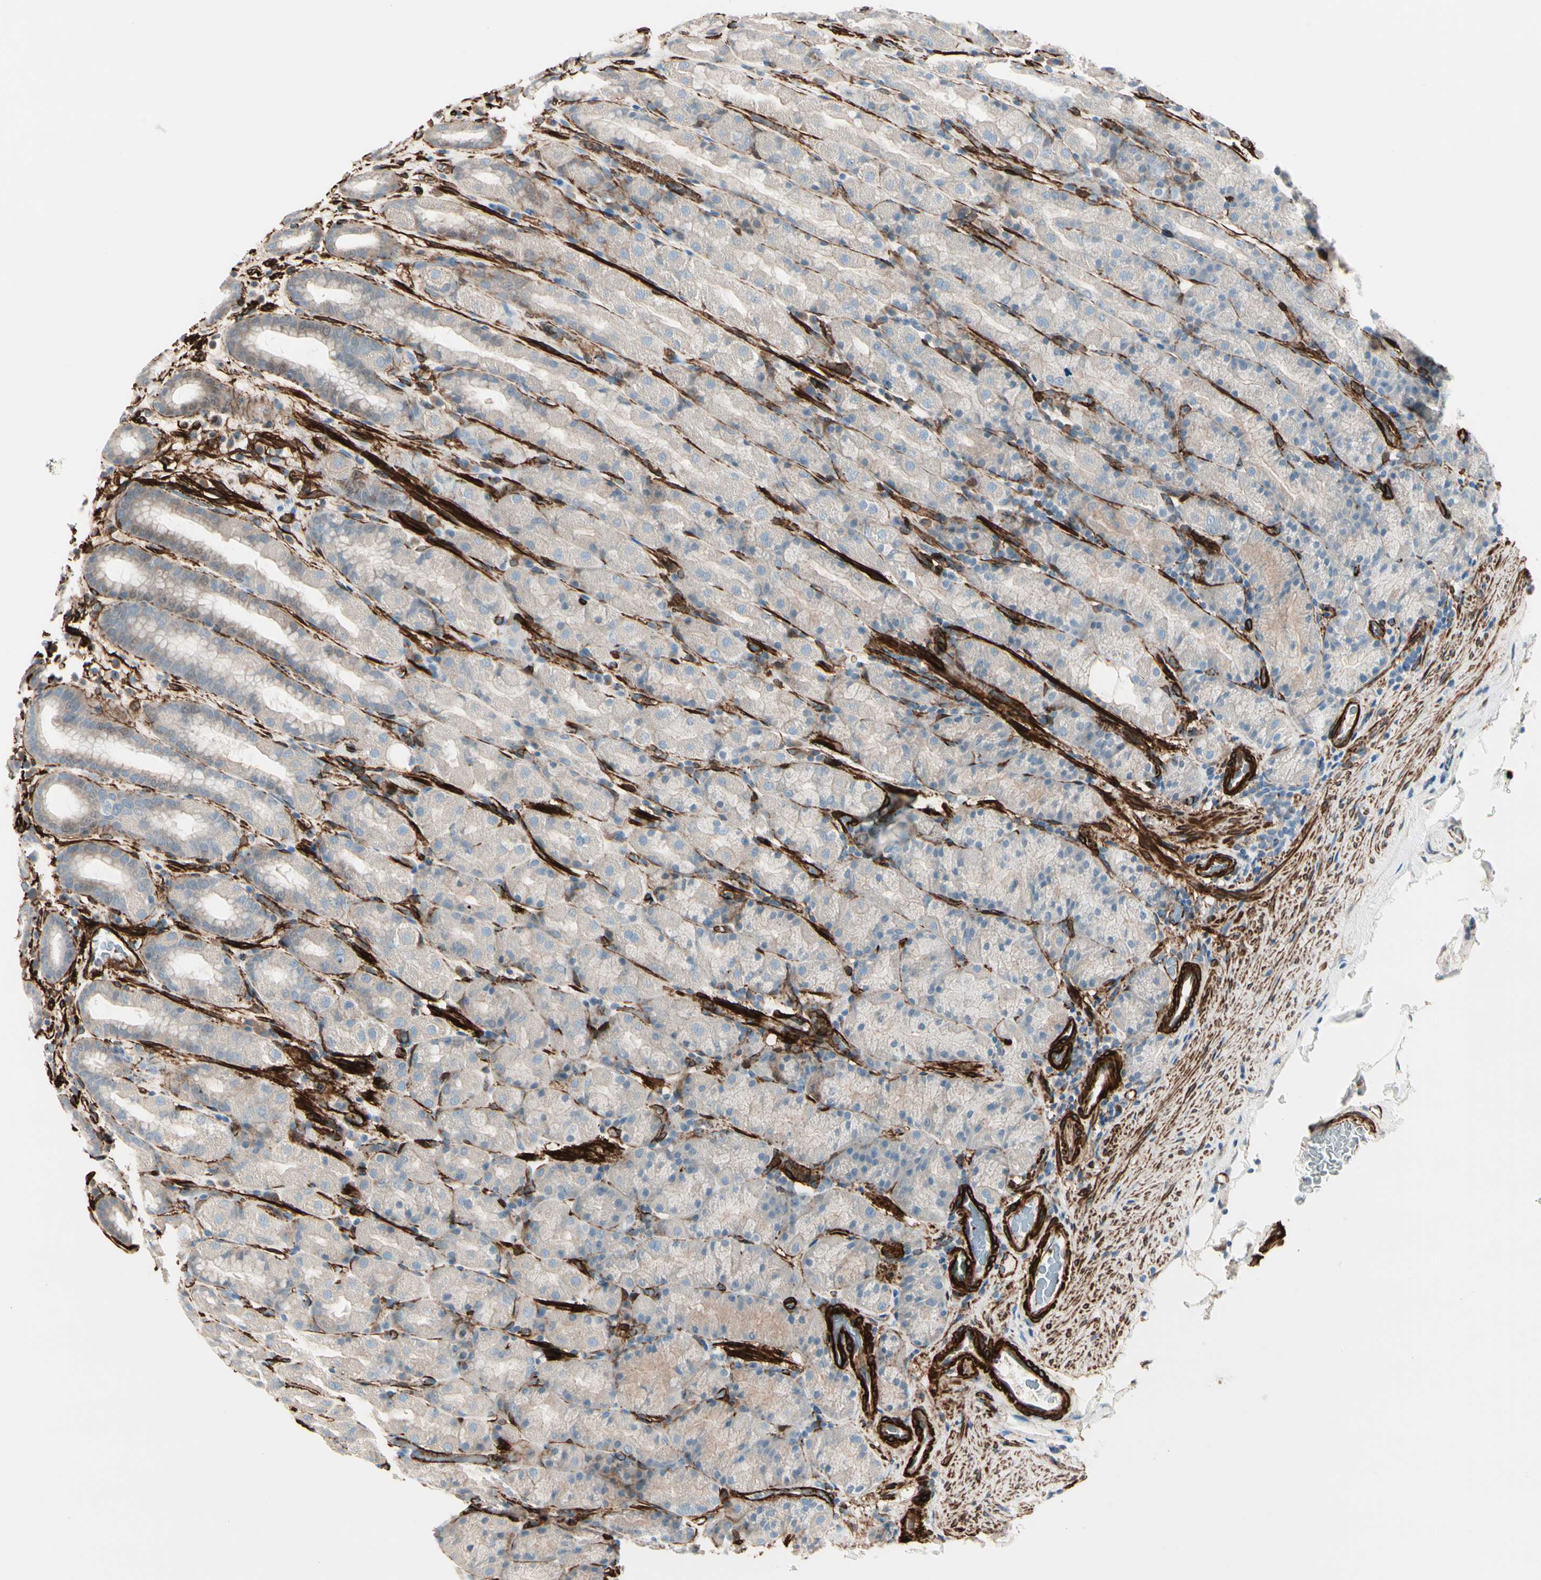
{"staining": {"intensity": "weak", "quantity": "25%-75%", "location": "cytoplasmic/membranous"}, "tissue": "stomach", "cell_type": "Glandular cells", "image_type": "normal", "snomed": [{"axis": "morphology", "description": "Normal tissue, NOS"}, {"axis": "topography", "description": "Stomach, upper"}], "caption": "Protein expression analysis of benign human stomach reveals weak cytoplasmic/membranous positivity in about 25%-75% of glandular cells. Ihc stains the protein of interest in brown and the nuclei are stained blue.", "gene": "CALD1", "patient": {"sex": "male", "age": 68}}